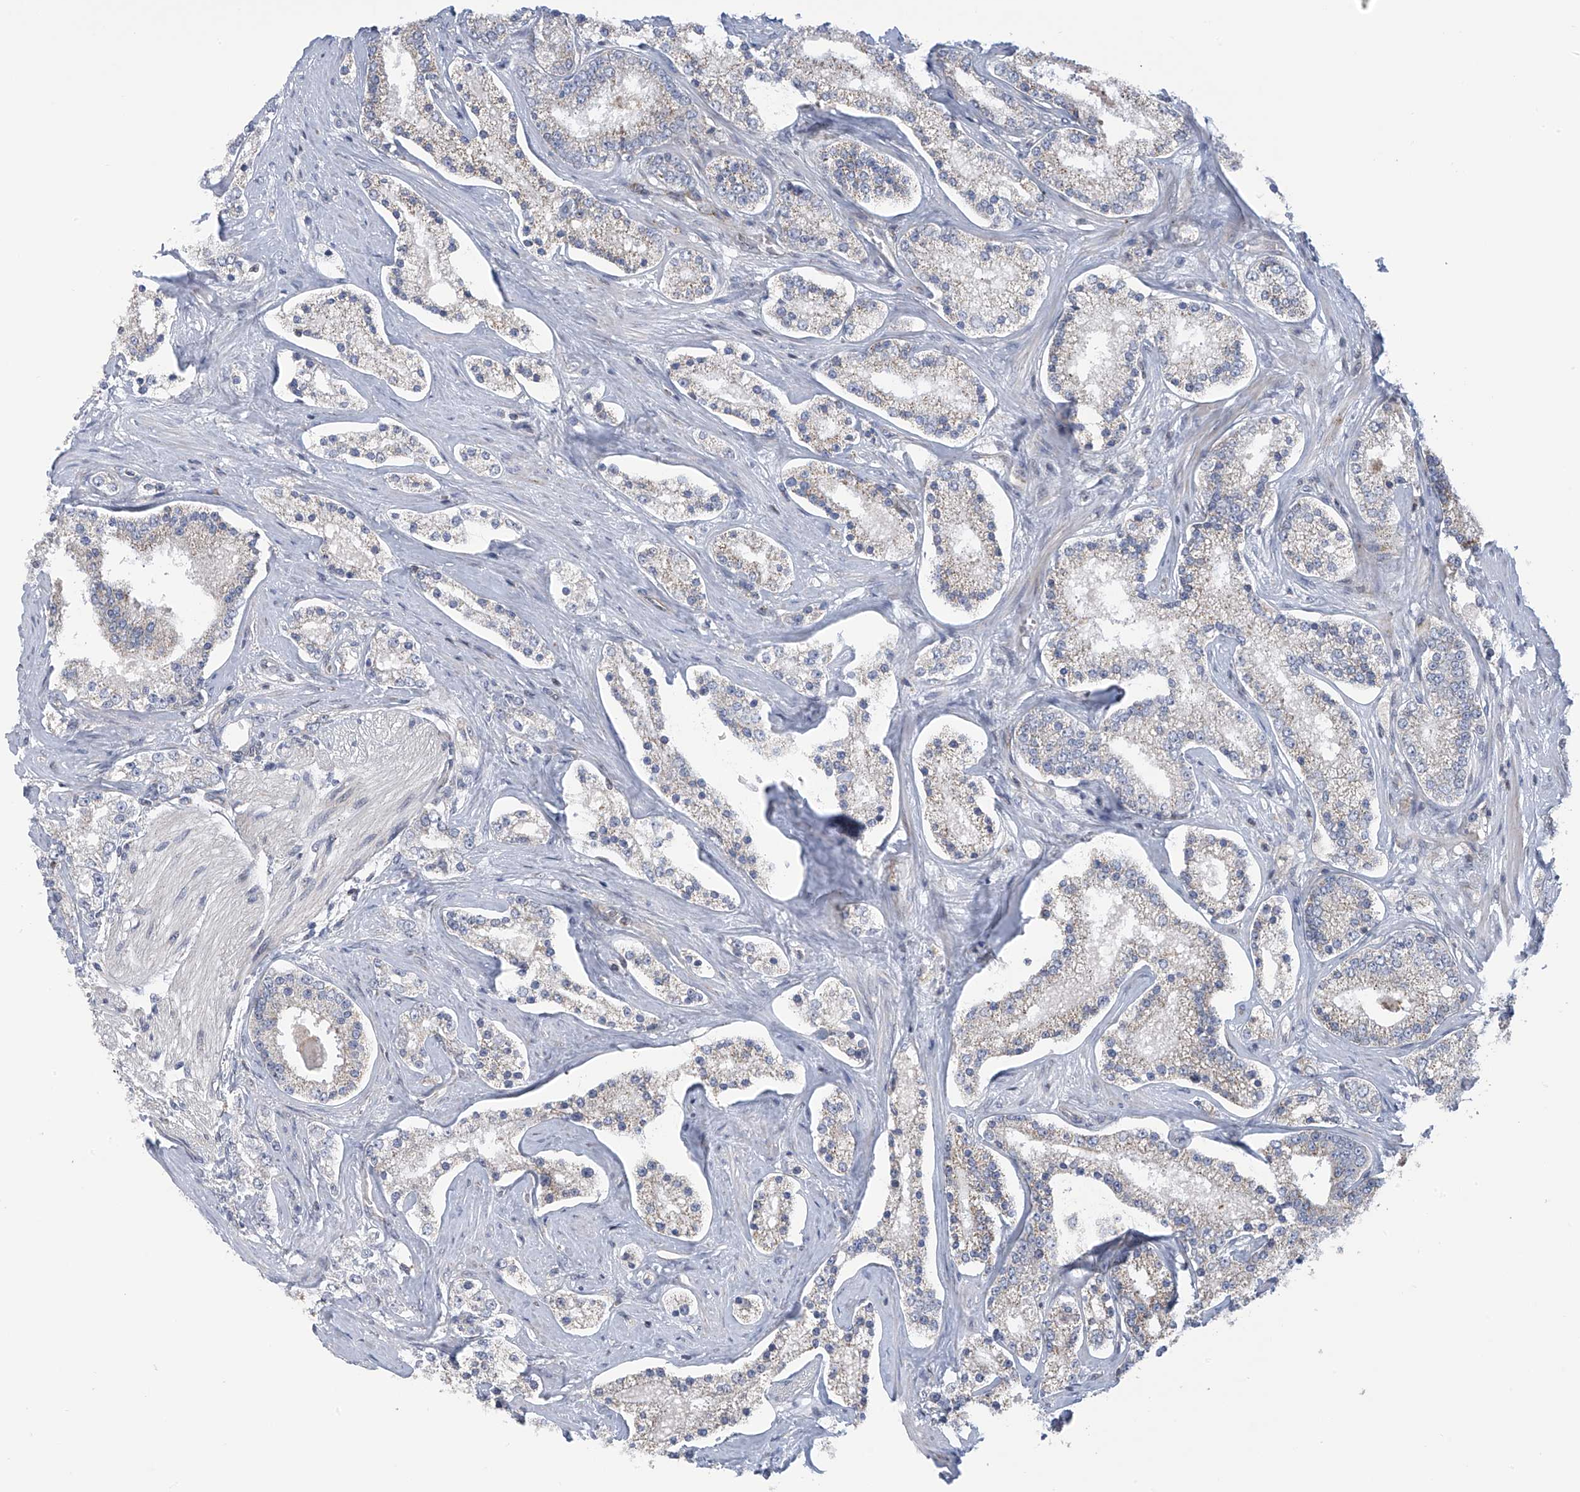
{"staining": {"intensity": "negative", "quantity": "none", "location": "none"}, "tissue": "prostate cancer", "cell_type": "Tumor cells", "image_type": "cancer", "snomed": [{"axis": "morphology", "description": "Normal tissue, NOS"}, {"axis": "morphology", "description": "Adenocarcinoma, High grade"}, {"axis": "topography", "description": "Prostate"}], "caption": "Tumor cells are negative for protein expression in human prostate high-grade adenocarcinoma. (DAB (3,3'-diaminobenzidine) IHC visualized using brightfield microscopy, high magnification).", "gene": "SLCO4A1", "patient": {"sex": "male", "age": 83}}